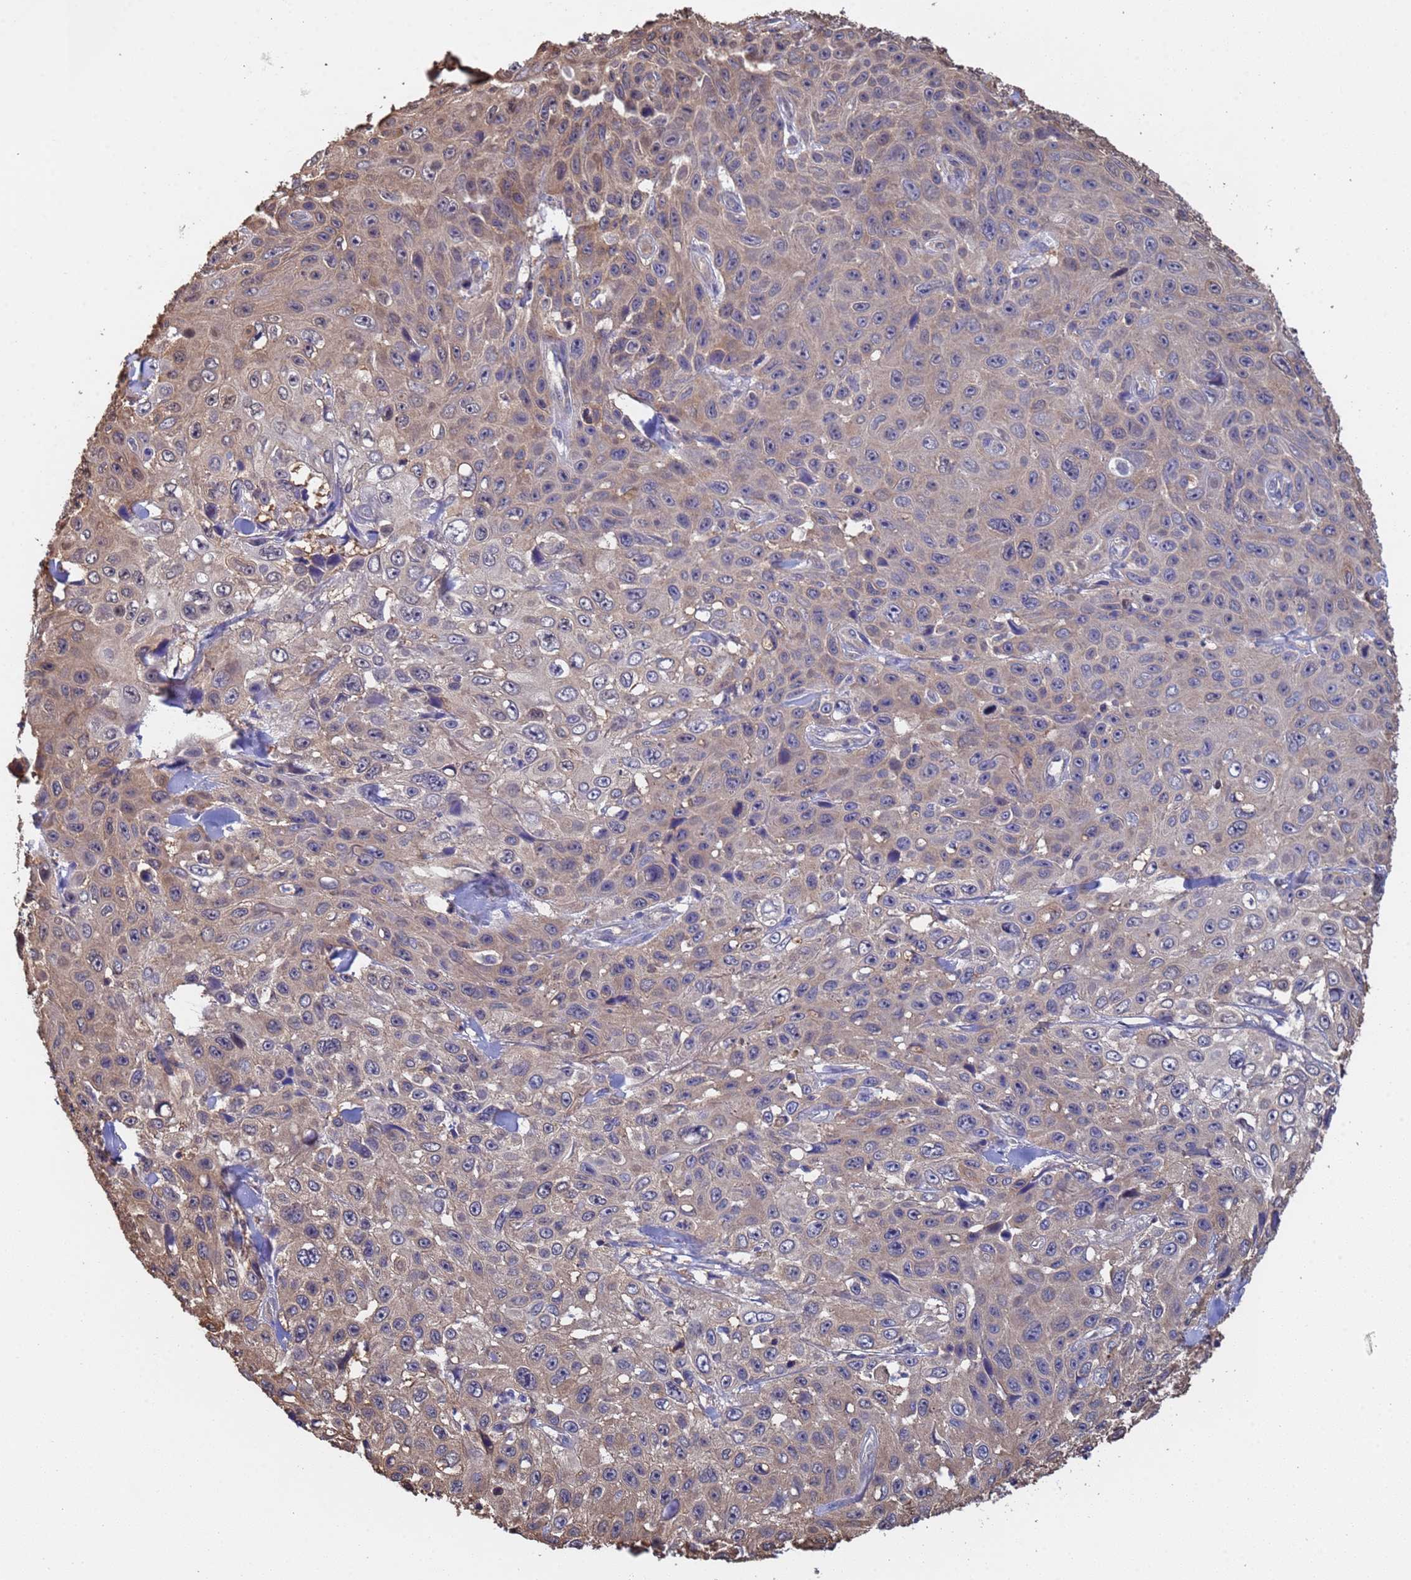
{"staining": {"intensity": "weak", "quantity": "25%-75%", "location": "cytoplasmic/membranous"}, "tissue": "skin cancer", "cell_type": "Tumor cells", "image_type": "cancer", "snomed": [{"axis": "morphology", "description": "Squamous cell carcinoma, NOS"}, {"axis": "topography", "description": "Skin"}], "caption": "Protein positivity by IHC reveals weak cytoplasmic/membranous staining in approximately 25%-75% of tumor cells in skin squamous cell carcinoma. The protein is shown in brown color, while the nuclei are stained blue.", "gene": "FAM25A", "patient": {"sex": "male", "age": 82}}